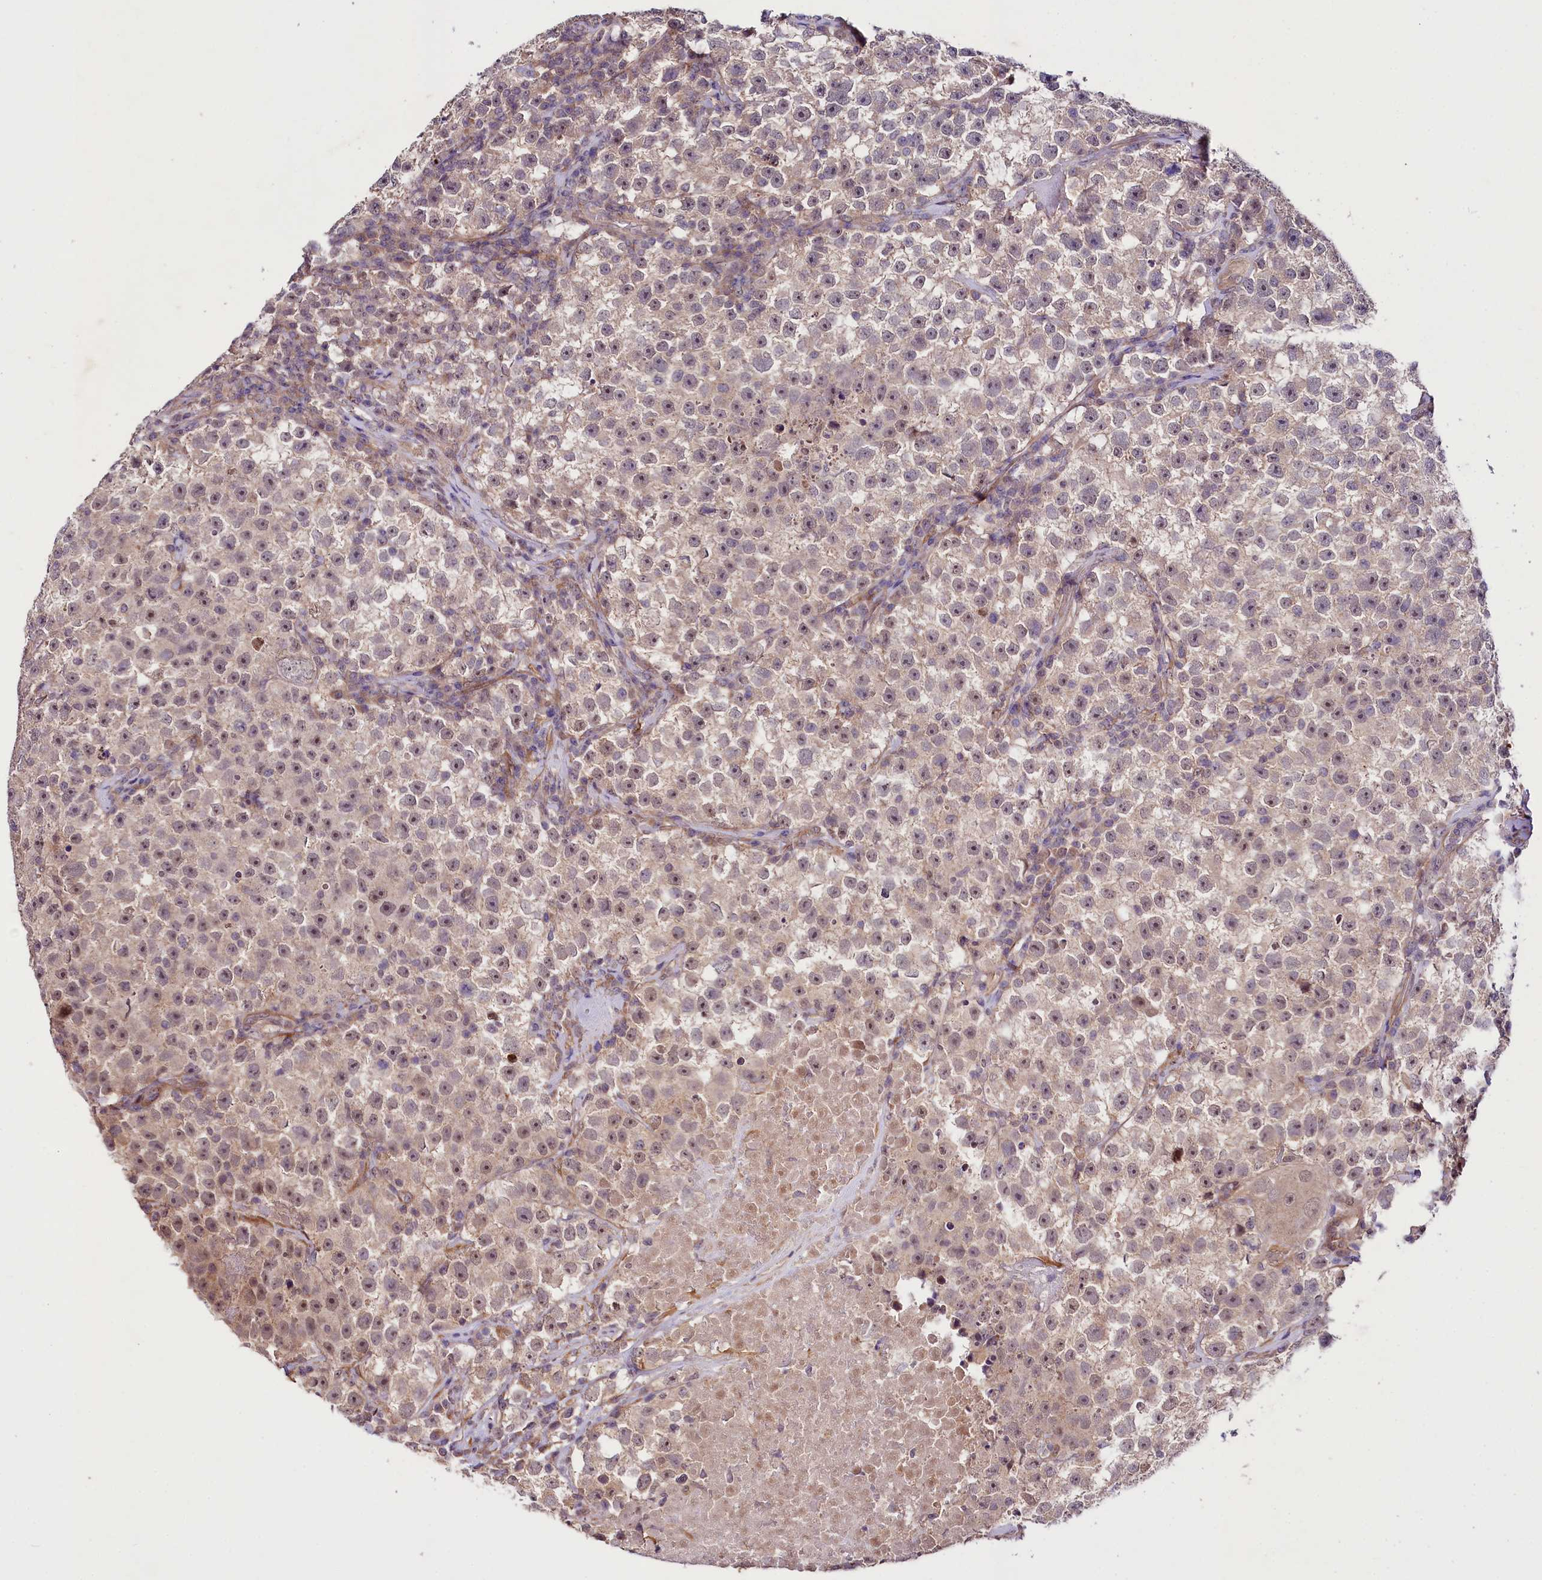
{"staining": {"intensity": "weak", "quantity": "<25%", "location": "cytoplasmic/membranous,nuclear"}, "tissue": "testis cancer", "cell_type": "Tumor cells", "image_type": "cancer", "snomed": [{"axis": "morphology", "description": "Seminoma, NOS"}, {"axis": "topography", "description": "Testis"}], "caption": "Immunohistochemical staining of seminoma (testis) exhibits no significant positivity in tumor cells. (DAB (3,3'-diaminobenzidine) IHC visualized using brightfield microscopy, high magnification).", "gene": "PHLDB1", "patient": {"sex": "male", "age": 22}}